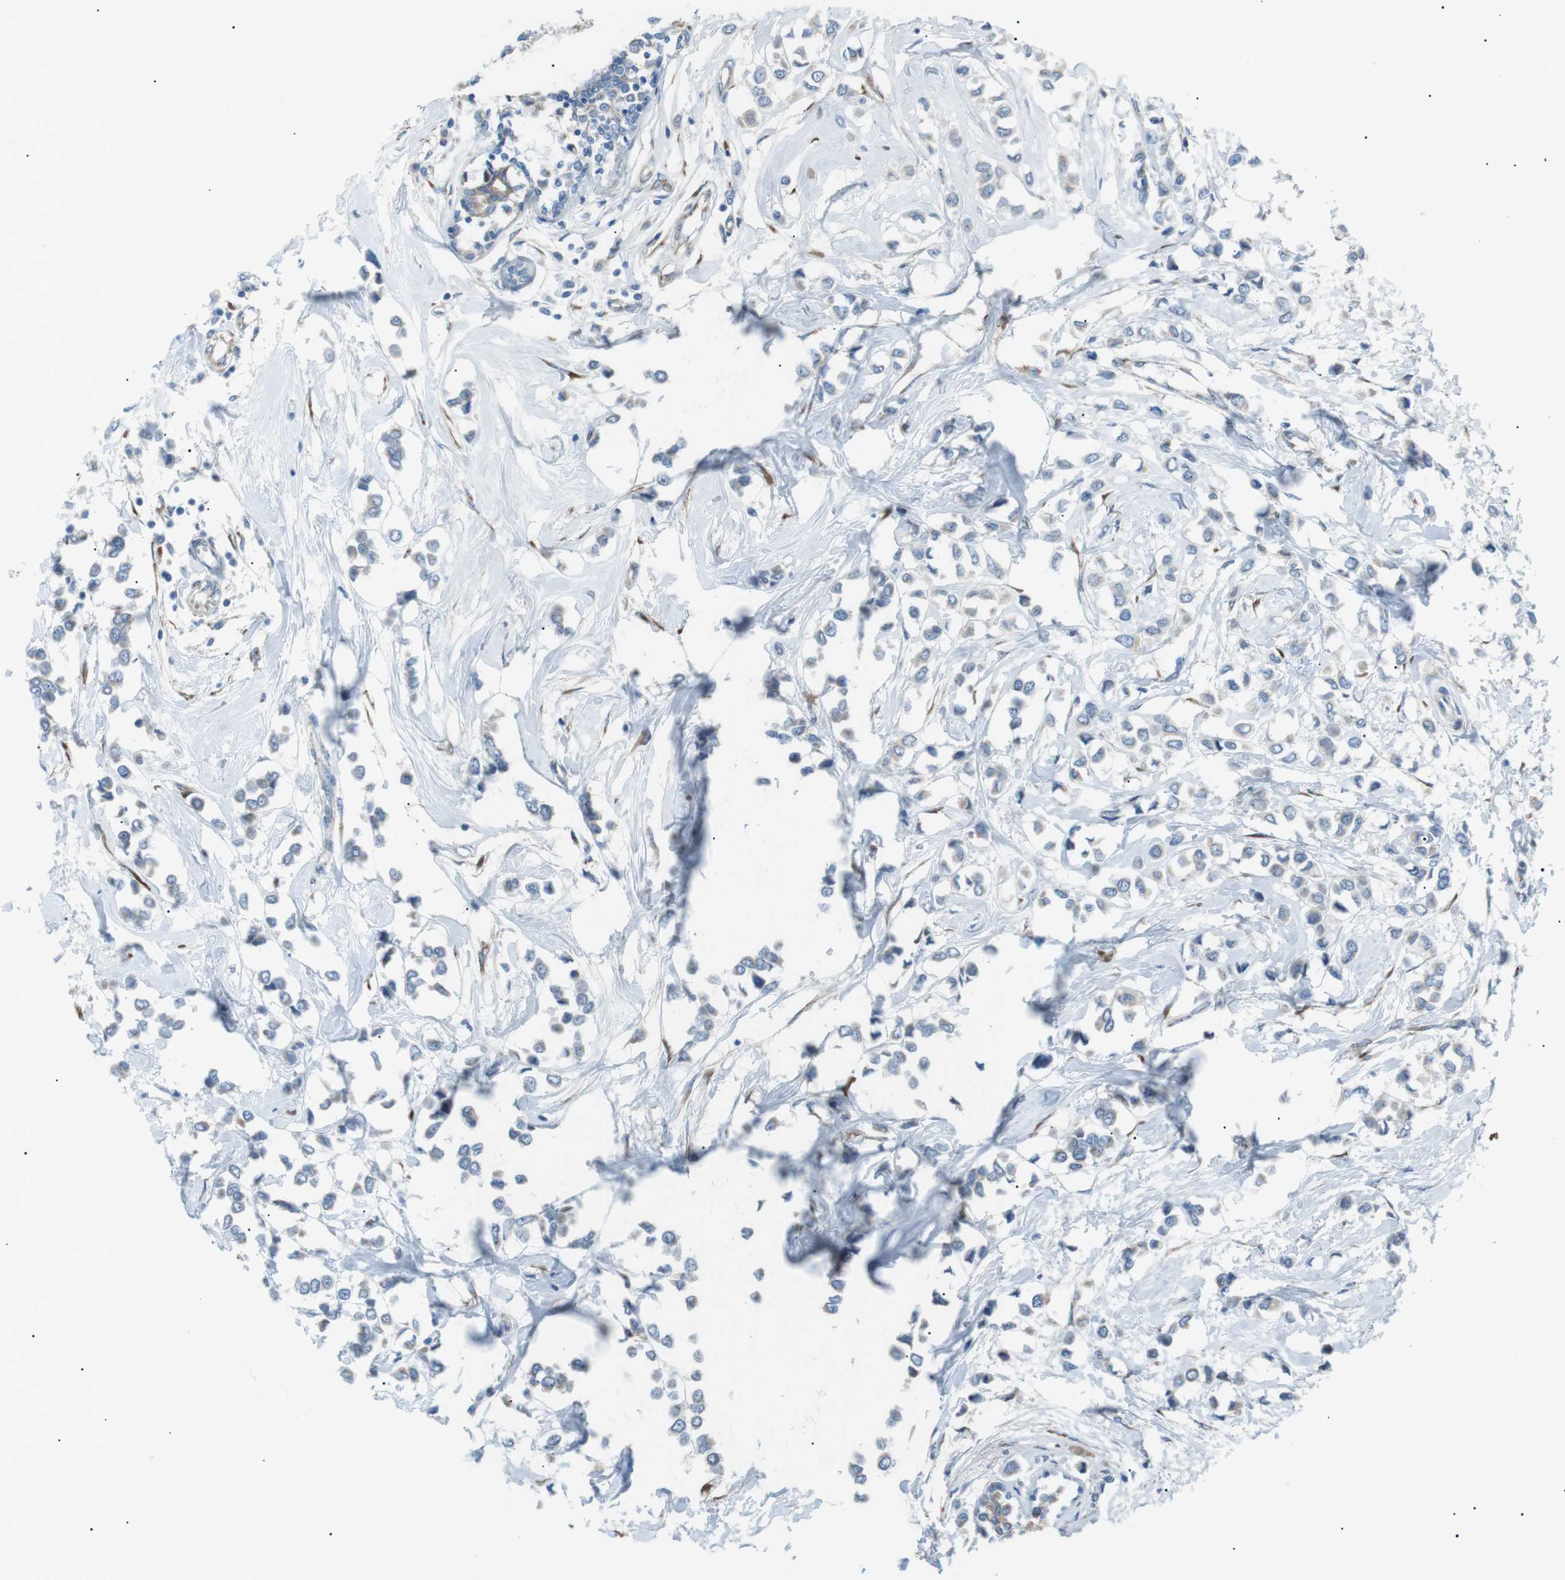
{"staining": {"intensity": "negative", "quantity": "none", "location": "none"}, "tissue": "breast cancer", "cell_type": "Tumor cells", "image_type": "cancer", "snomed": [{"axis": "morphology", "description": "Lobular carcinoma"}, {"axis": "topography", "description": "Breast"}], "caption": "An image of human breast cancer is negative for staining in tumor cells.", "gene": "MTARC2", "patient": {"sex": "female", "age": 51}}